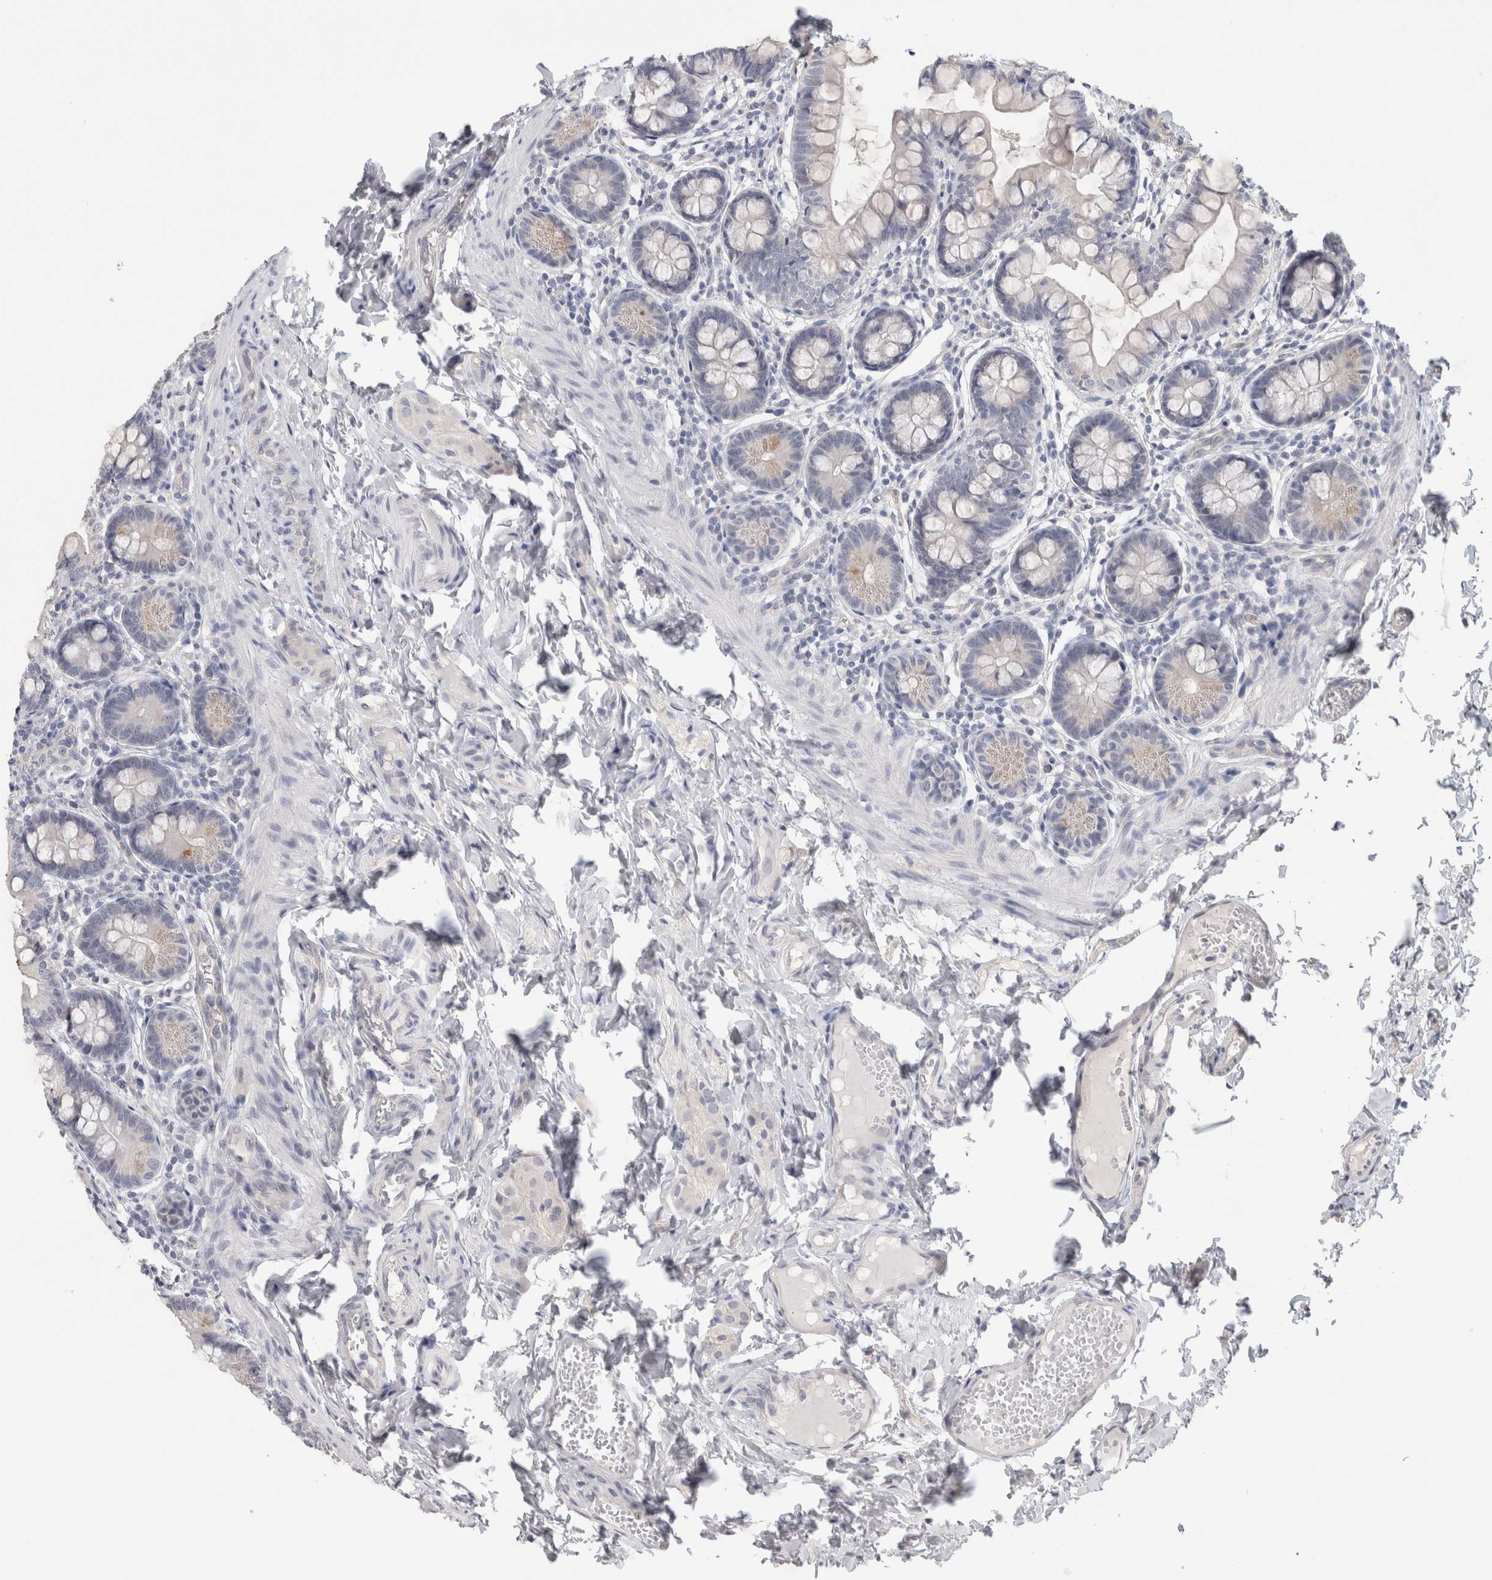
{"staining": {"intensity": "negative", "quantity": "none", "location": "none"}, "tissue": "small intestine", "cell_type": "Glandular cells", "image_type": "normal", "snomed": [{"axis": "morphology", "description": "Normal tissue, NOS"}, {"axis": "topography", "description": "Small intestine"}], "caption": "Immunohistochemistry (IHC) photomicrograph of unremarkable small intestine: human small intestine stained with DAB (3,3'-diaminobenzidine) demonstrates no significant protein expression in glandular cells.", "gene": "TONSL", "patient": {"sex": "male", "age": 7}}